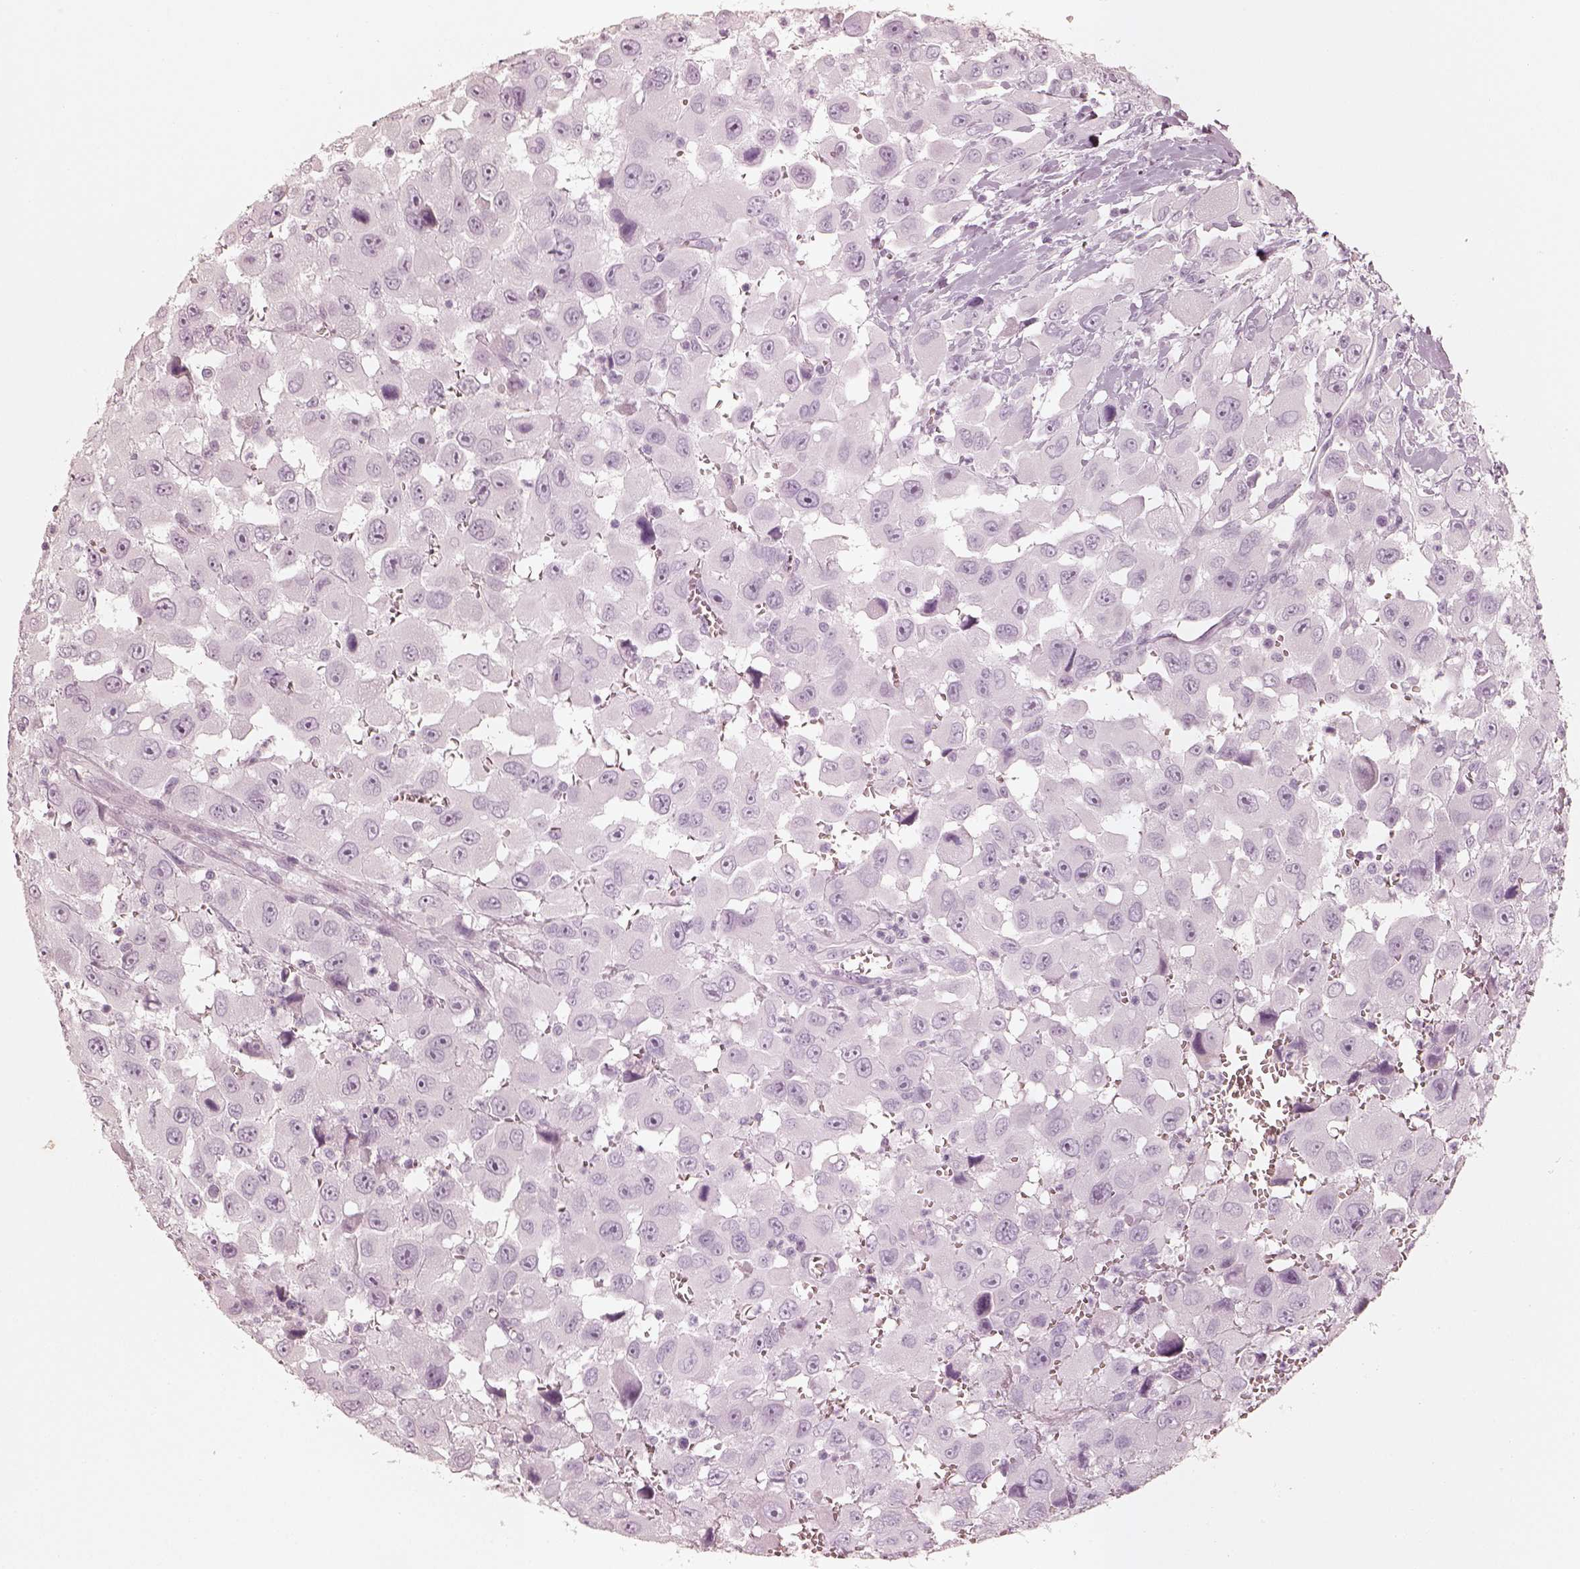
{"staining": {"intensity": "negative", "quantity": "none", "location": "none"}, "tissue": "head and neck cancer", "cell_type": "Tumor cells", "image_type": "cancer", "snomed": [{"axis": "morphology", "description": "Squamous cell carcinoma, NOS"}, {"axis": "morphology", "description": "Squamous cell carcinoma, metastatic, NOS"}, {"axis": "topography", "description": "Oral tissue"}, {"axis": "topography", "description": "Head-Neck"}], "caption": "The image exhibits no significant positivity in tumor cells of head and neck cancer. The staining was performed using DAB (3,3'-diaminobenzidine) to visualize the protein expression in brown, while the nuclei were stained in blue with hematoxylin (Magnification: 20x).", "gene": "KRT72", "patient": {"sex": "female", "age": 85}}